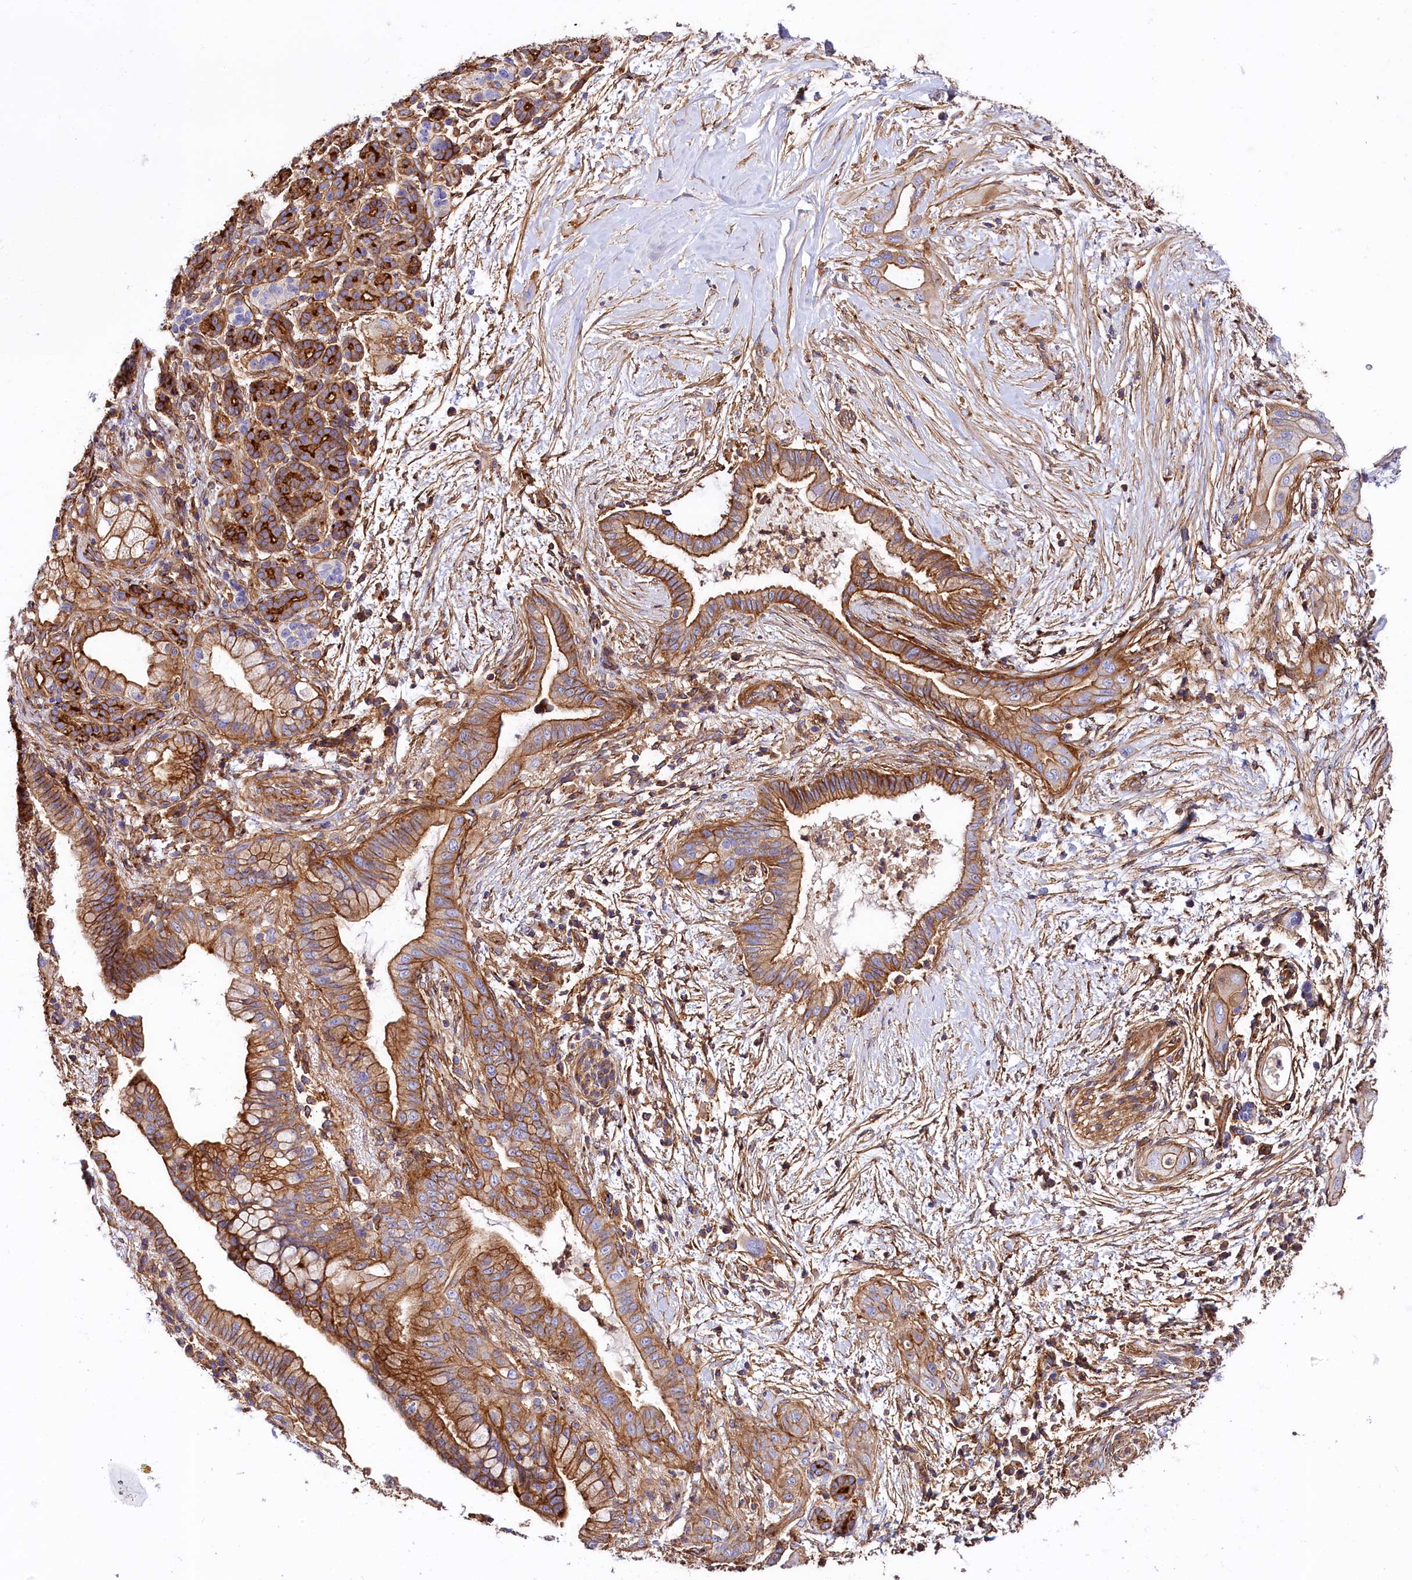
{"staining": {"intensity": "moderate", "quantity": ">75%", "location": "cytoplasmic/membranous"}, "tissue": "pancreatic cancer", "cell_type": "Tumor cells", "image_type": "cancer", "snomed": [{"axis": "morphology", "description": "Adenocarcinoma, NOS"}, {"axis": "topography", "description": "Pancreas"}], "caption": "There is medium levels of moderate cytoplasmic/membranous positivity in tumor cells of pancreatic adenocarcinoma, as demonstrated by immunohistochemical staining (brown color).", "gene": "ANO6", "patient": {"sex": "male", "age": 59}}